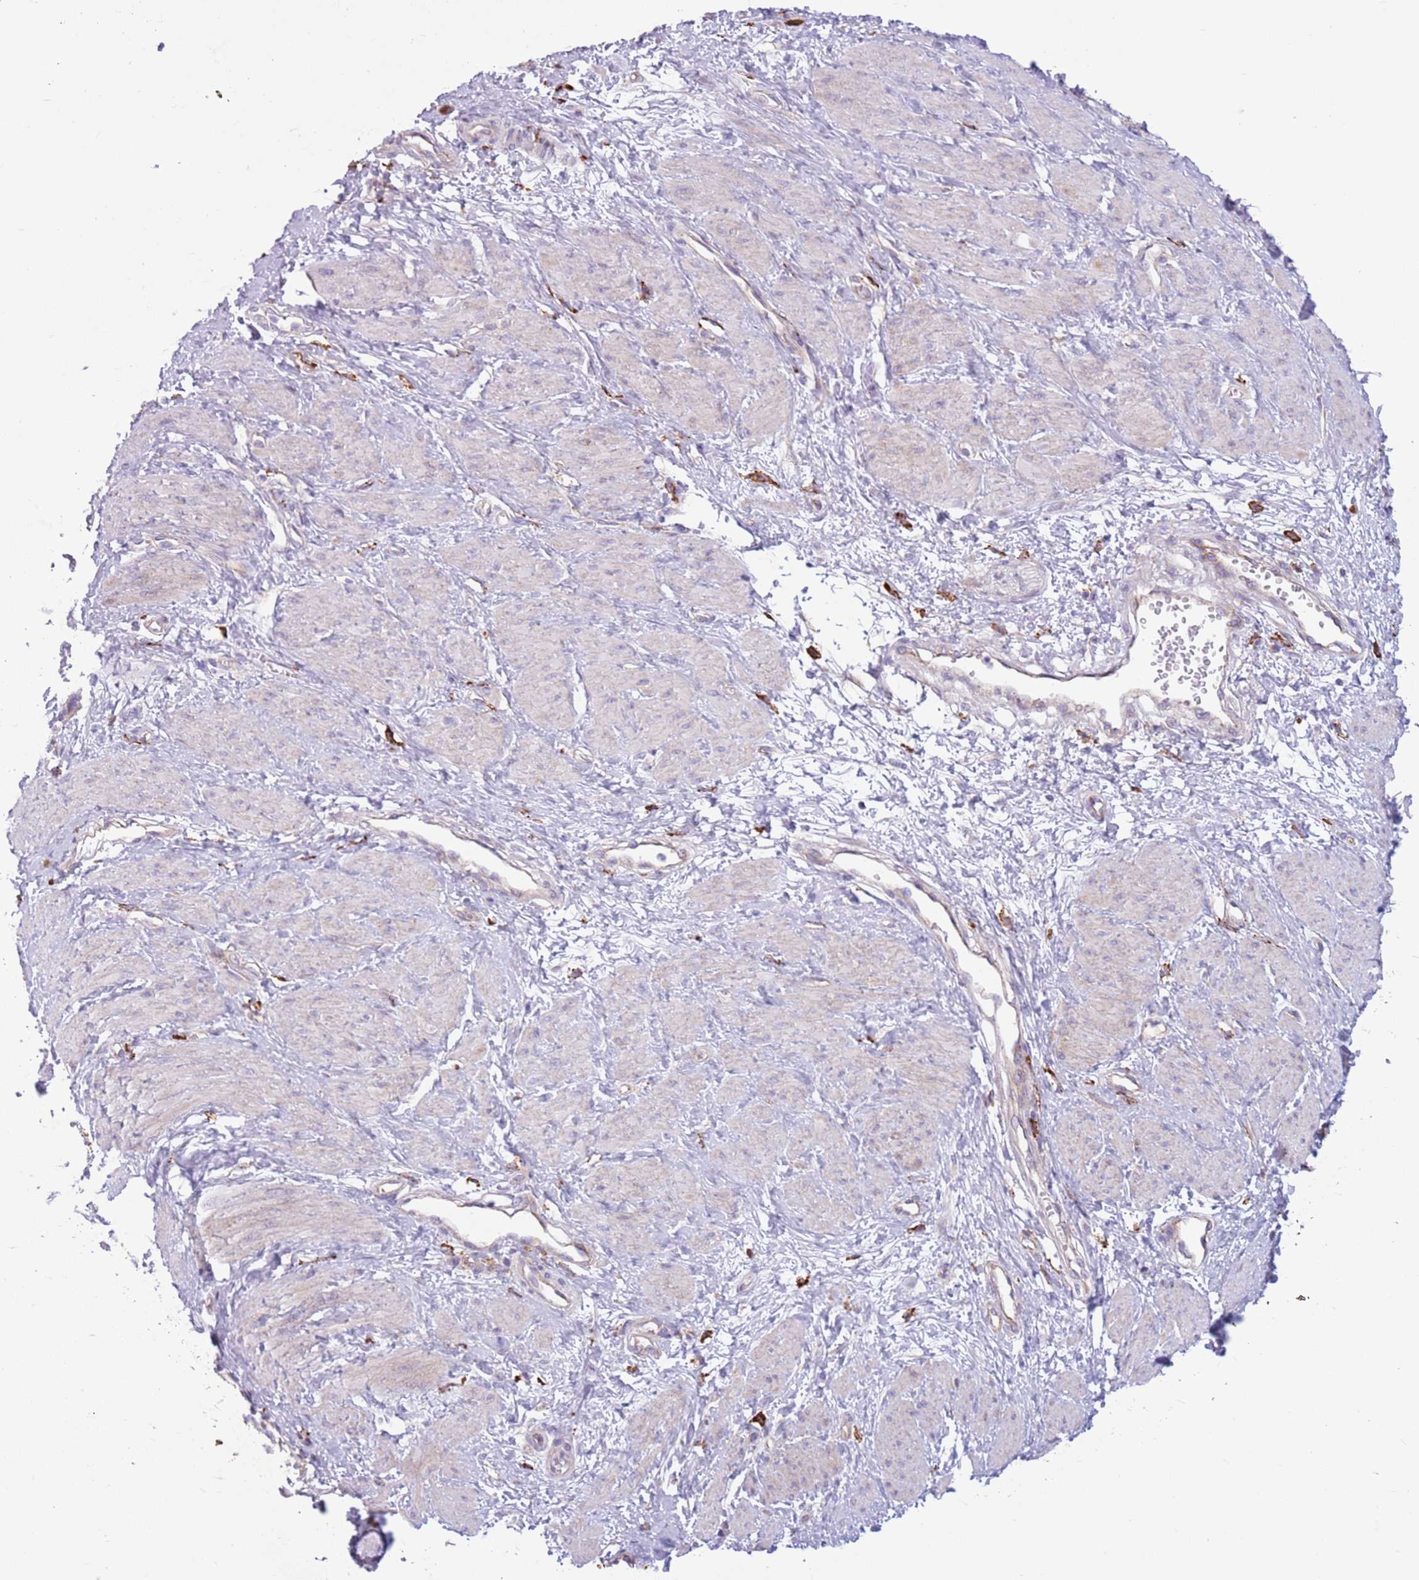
{"staining": {"intensity": "negative", "quantity": "none", "location": "none"}, "tissue": "smooth muscle", "cell_type": "Smooth muscle cells", "image_type": "normal", "snomed": [{"axis": "morphology", "description": "Normal tissue, NOS"}, {"axis": "topography", "description": "Smooth muscle"}, {"axis": "topography", "description": "Uterus"}], "caption": "DAB immunohistochemical staining of normal human smooth muscle reveals no significant staining in smooth muscle cells. The staining was performed using DAB (3,3'-diaminobenzidine) to visualize the protein expression in brown, while the nuclei were stained in blue with hematoxylin (Magnification: 20x).", "gene": "SNX6", "patient": {"sex": "female", "age": 39}}